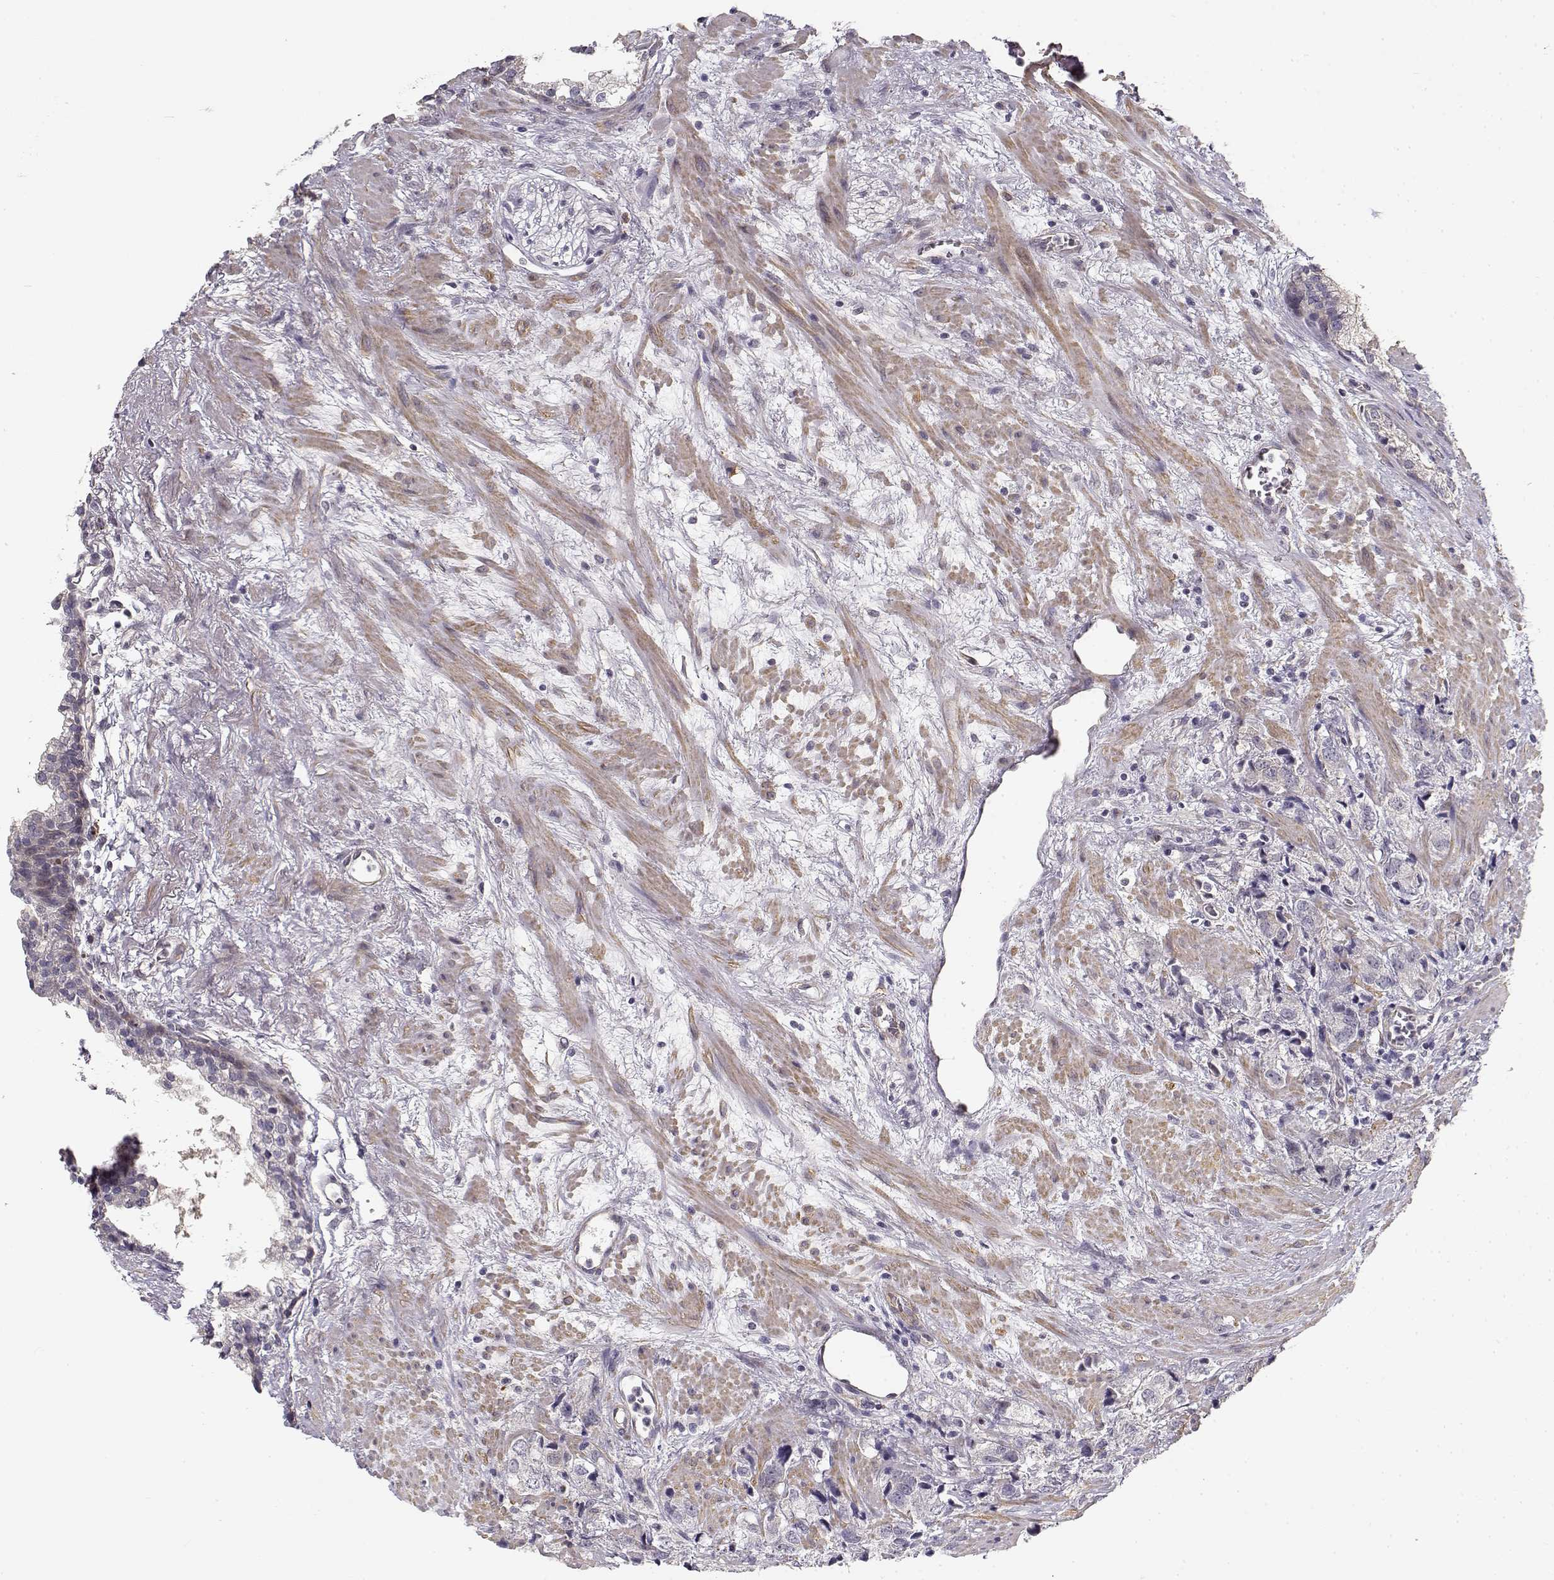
{"staining": {"intensity": "negative", "quantity": "none", "location": "none"}, "tissue": "prostate cancer", "cell_type": "Tumor cells", "image_type": "cancer", "snomed": [{"axis": "morphology", "description": "Adenocarcinoma, NOS"}, {"axis": "topography", "description": "Prostate and seminal vesicle, NOS"}], "caption": "Tumor cells are negative for brown protein staining in prostate adenocarcinoma.", "gene": "RGS9BP", "patient": {"sex": "male", "age": 63}}